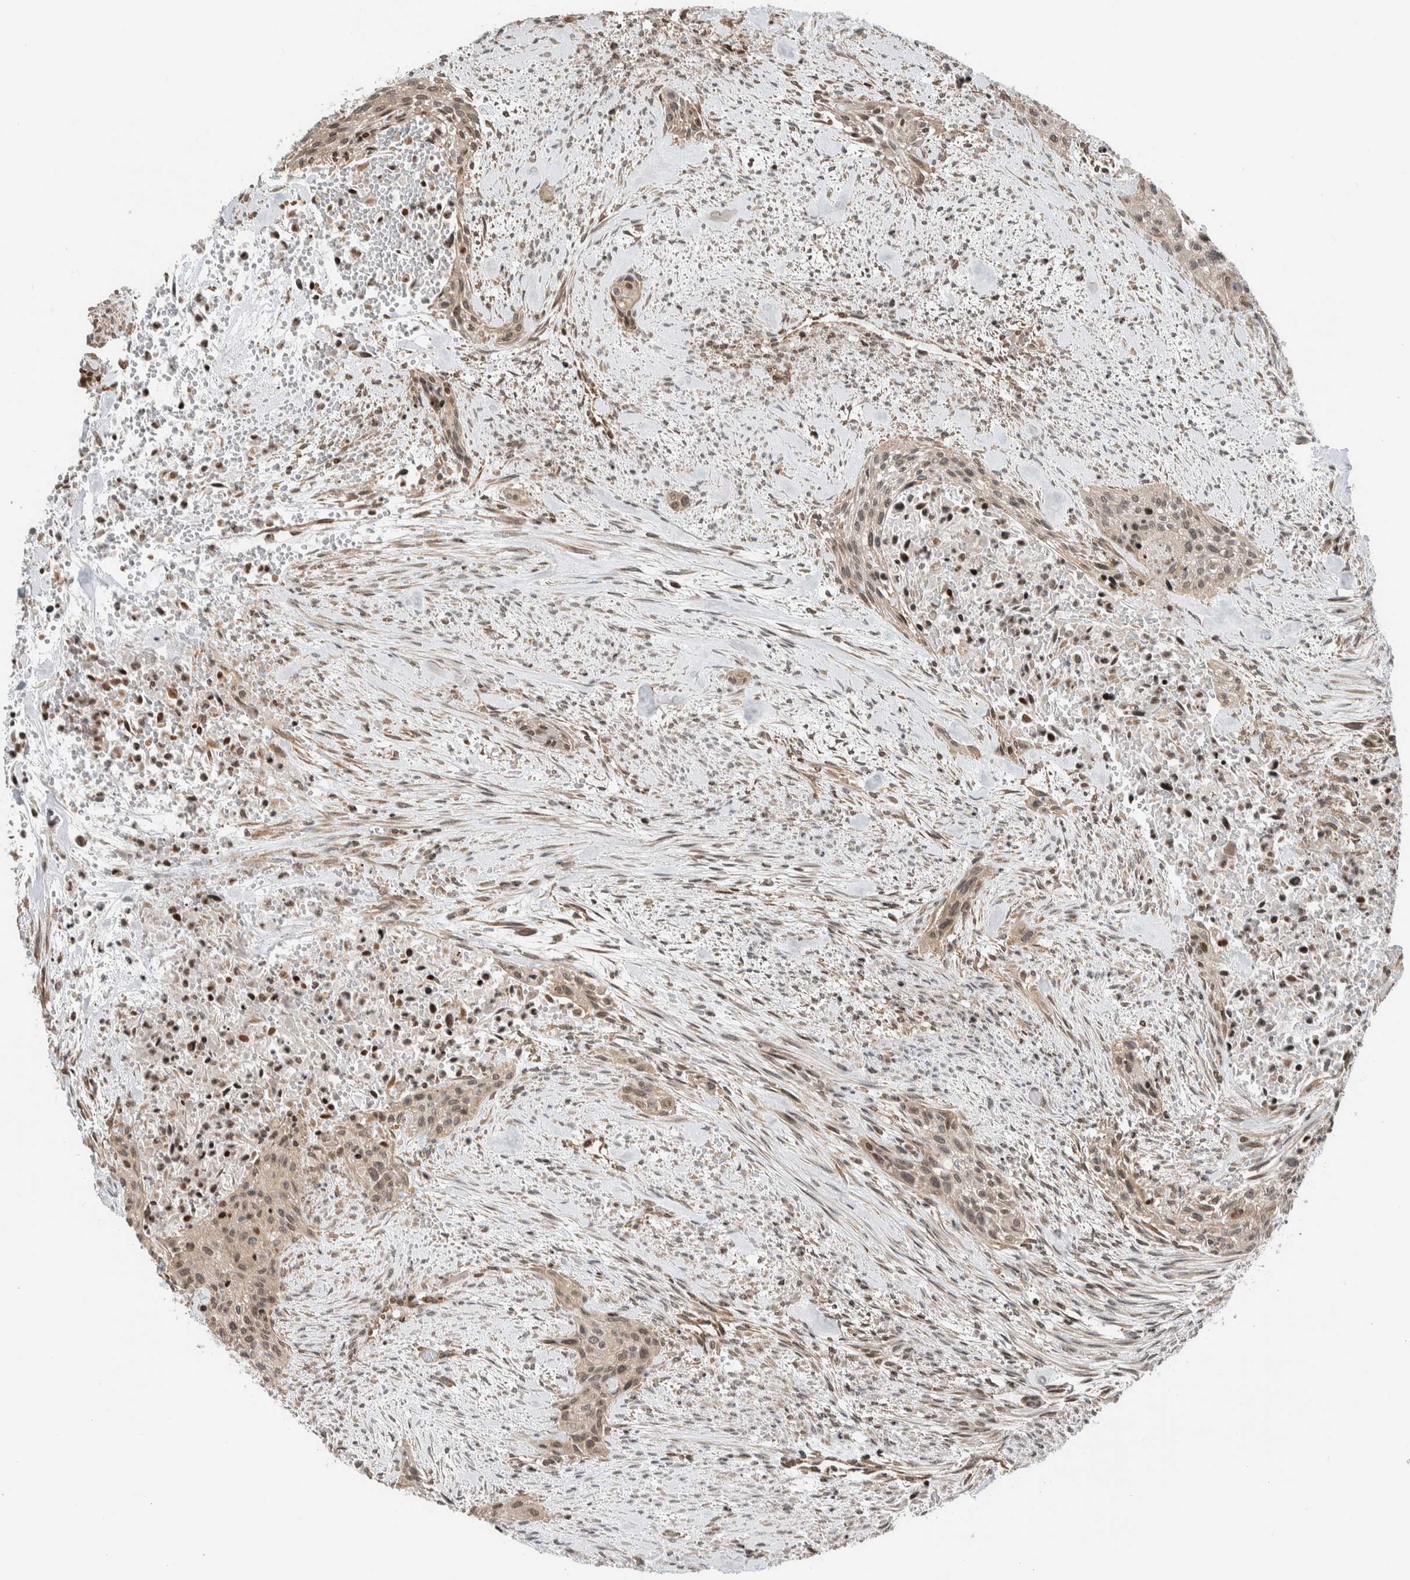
{"staining": {"intensity": "weak", "quantity": "25%-75%", "location": "nuclear"}, "tissue": "urothelial cancer", "cell_type": "Tumor cells", "image_type": "cancer", "snomed": [{"axis": "morphology", "description": "Urothelial carcinoma, High grade"}, {"axis": "topography", "description": "Urinary bladder"}], "caption": "Immunohistochemistry (DAB) staining of human urothelial cancer exhibits weak nuclear protein positivity in approximately 25%-75% of tumor cells.", "gene": "NPLOC4", "patient": {"sex": "male", "age": 35}}